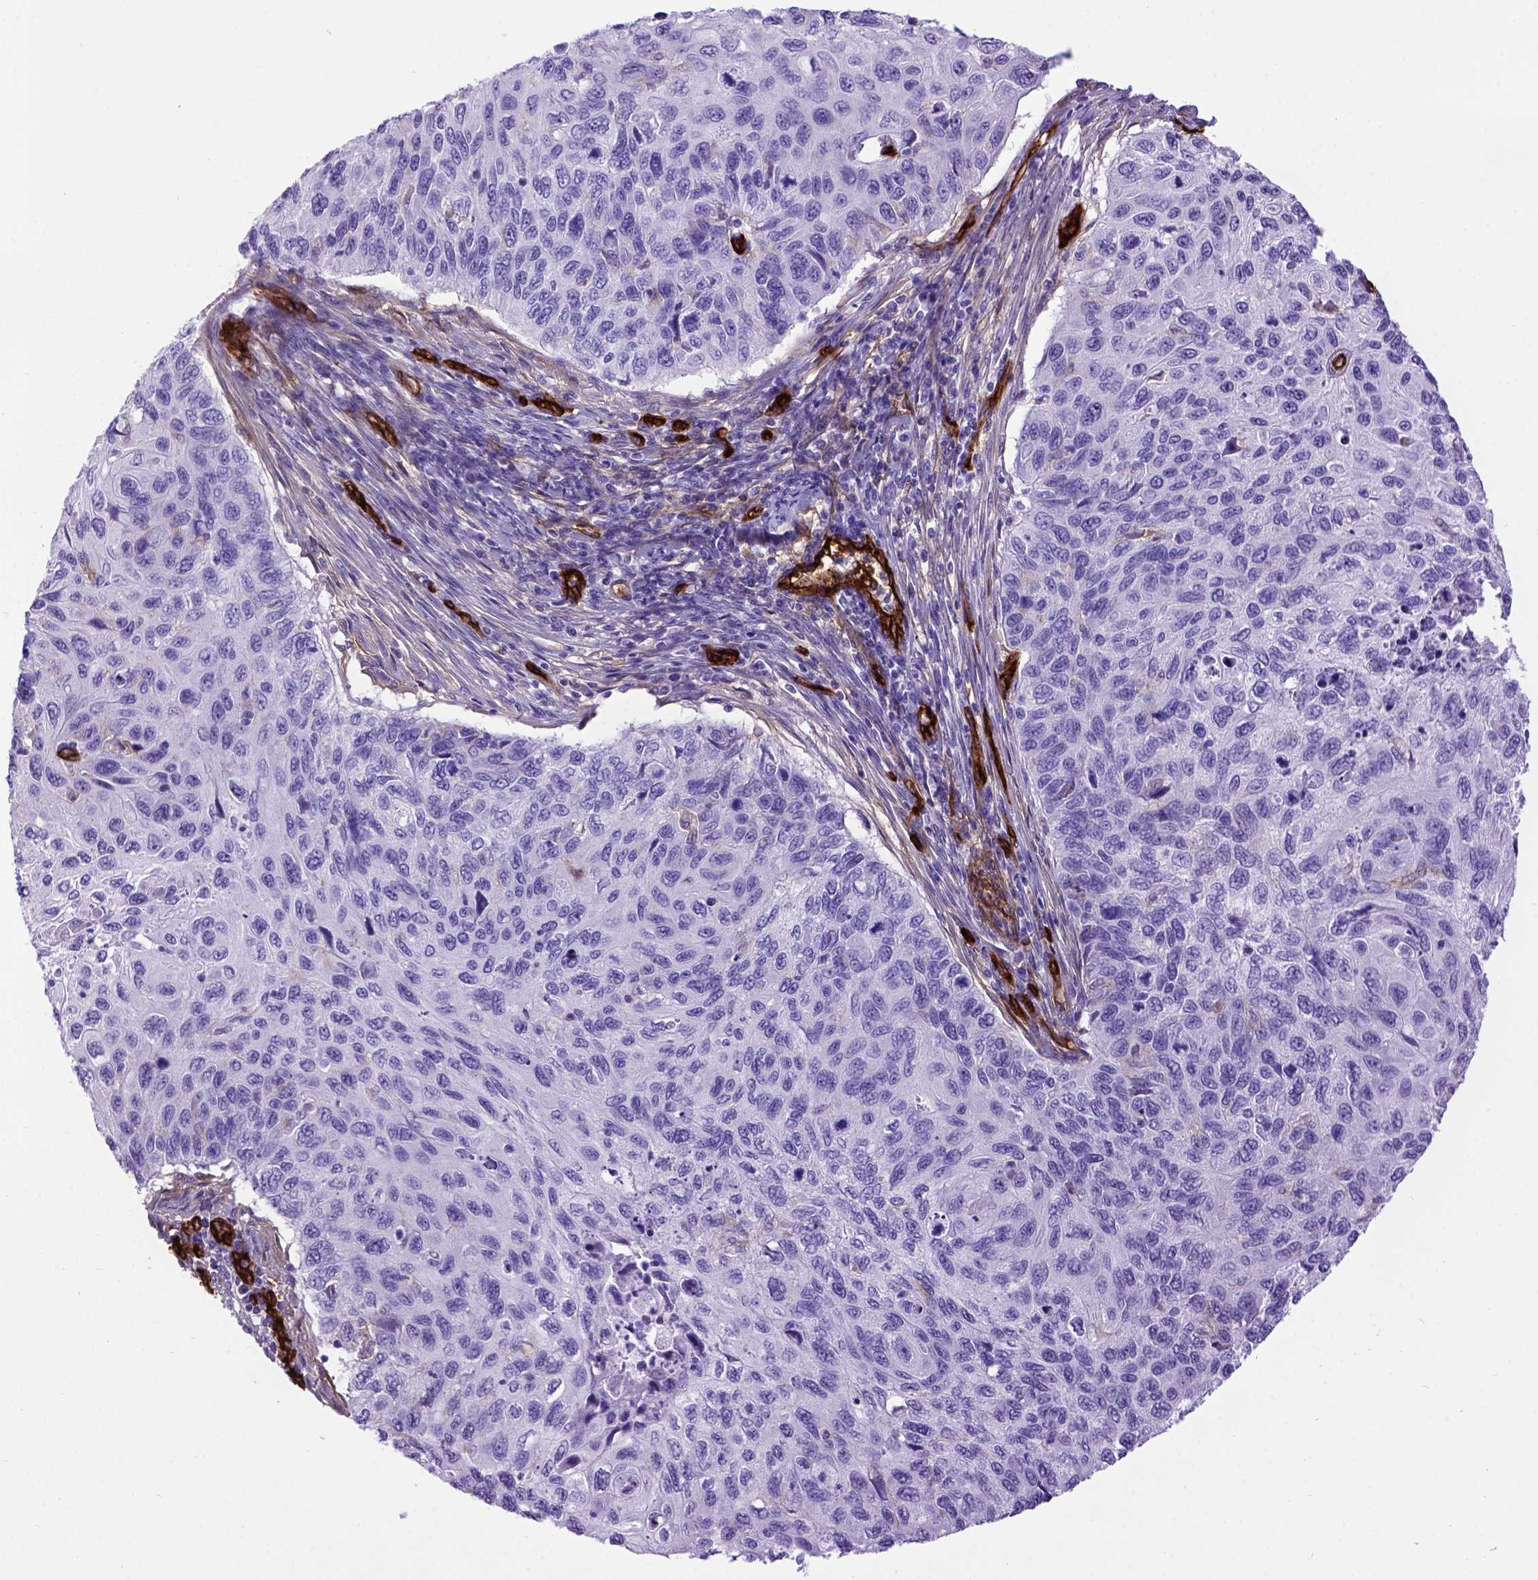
{"staining": {"intensity": "negative", "quantity": "none", "location": "none"}, "tissue": "cervical cancer", "cell_type": "Tumor cells", "image_type": "cancer", "snomed": [{"axis": "morphology", "description": "Squamous cell carcinoma, NOS"}, {"axis": "topography", "description": "Cervix"}], "caption": "Human squamous cell carcinoma (cervical) stained for a protein using immunohistochemistry (IHC) reveals no expression in tumor cells.", "gene": "ENG", "patient": {"sex": "female", "age": 70}}